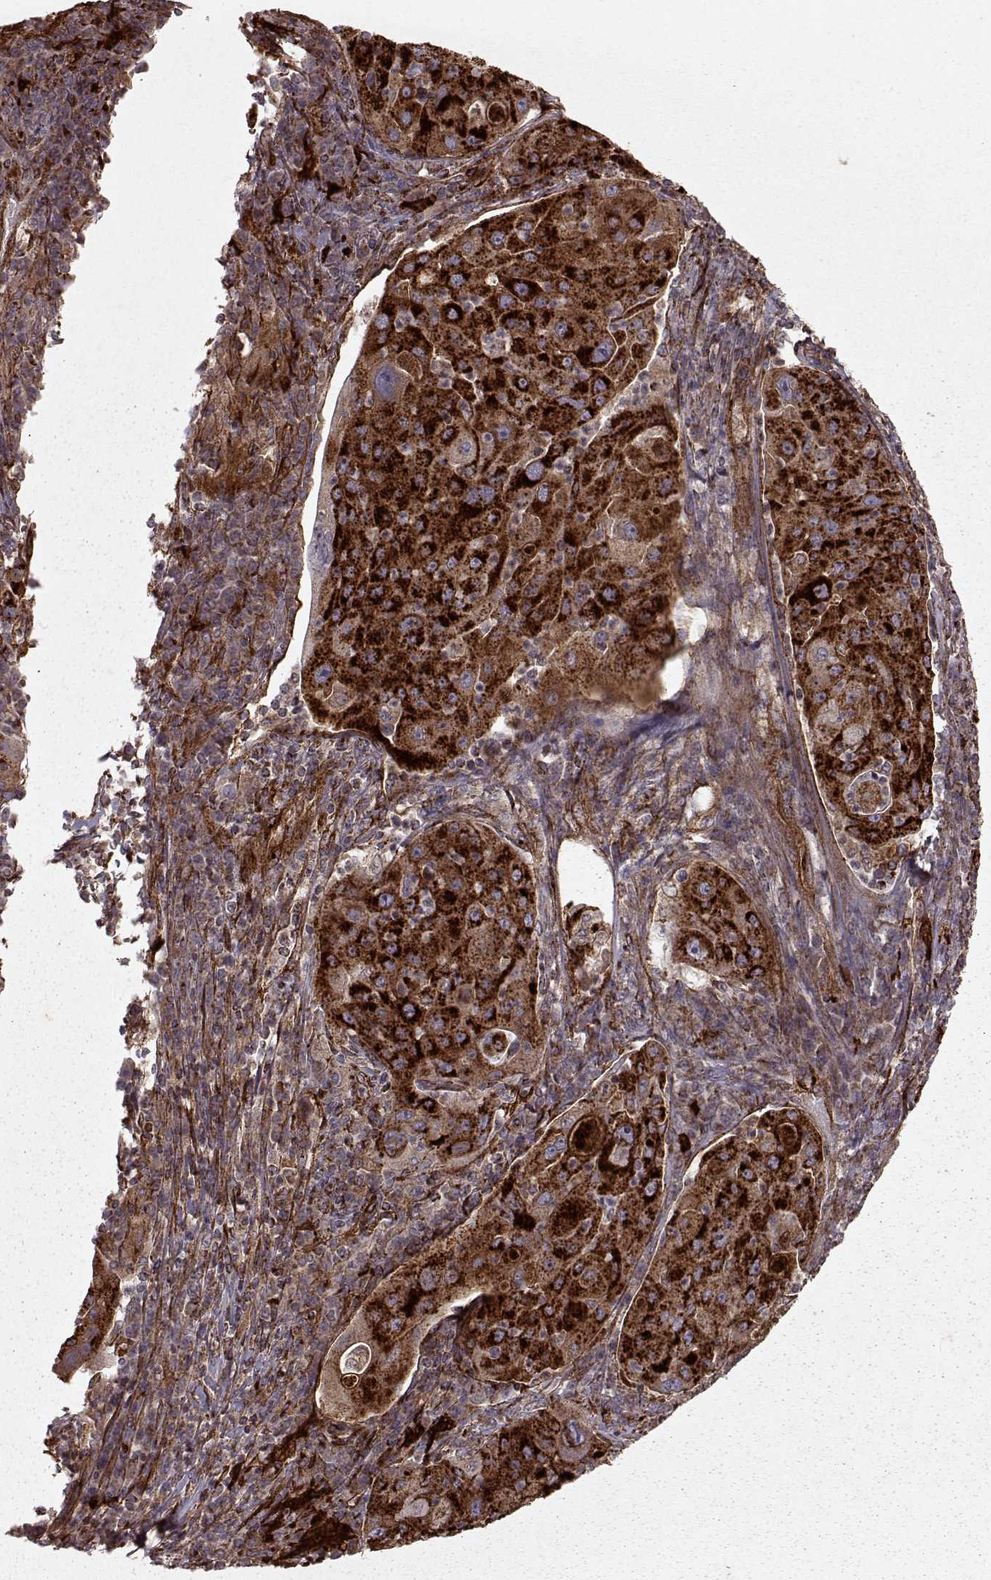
{"staining": {"intensity": "strong", "quantity": ">75%", "location": "cytoplasmic/membranous"}, "tissue": "lung cancer", "cell_type": "Tumor cells", "image_type": "cancer", "snomed": [{"axis": "morphology", "description": "Squamous cell carcinoma, NOS"}, {"axis": "topography", "description": "Lung"}], "caption": "Human lung cancer (squamous cell carcinoma) stained for a protein (brown) displays strong cytoplasmic/membranous positive staining in approximately >75% of tumor cells.", "gene": "FXN", "patient": {"sex": "female", "age": 59}}